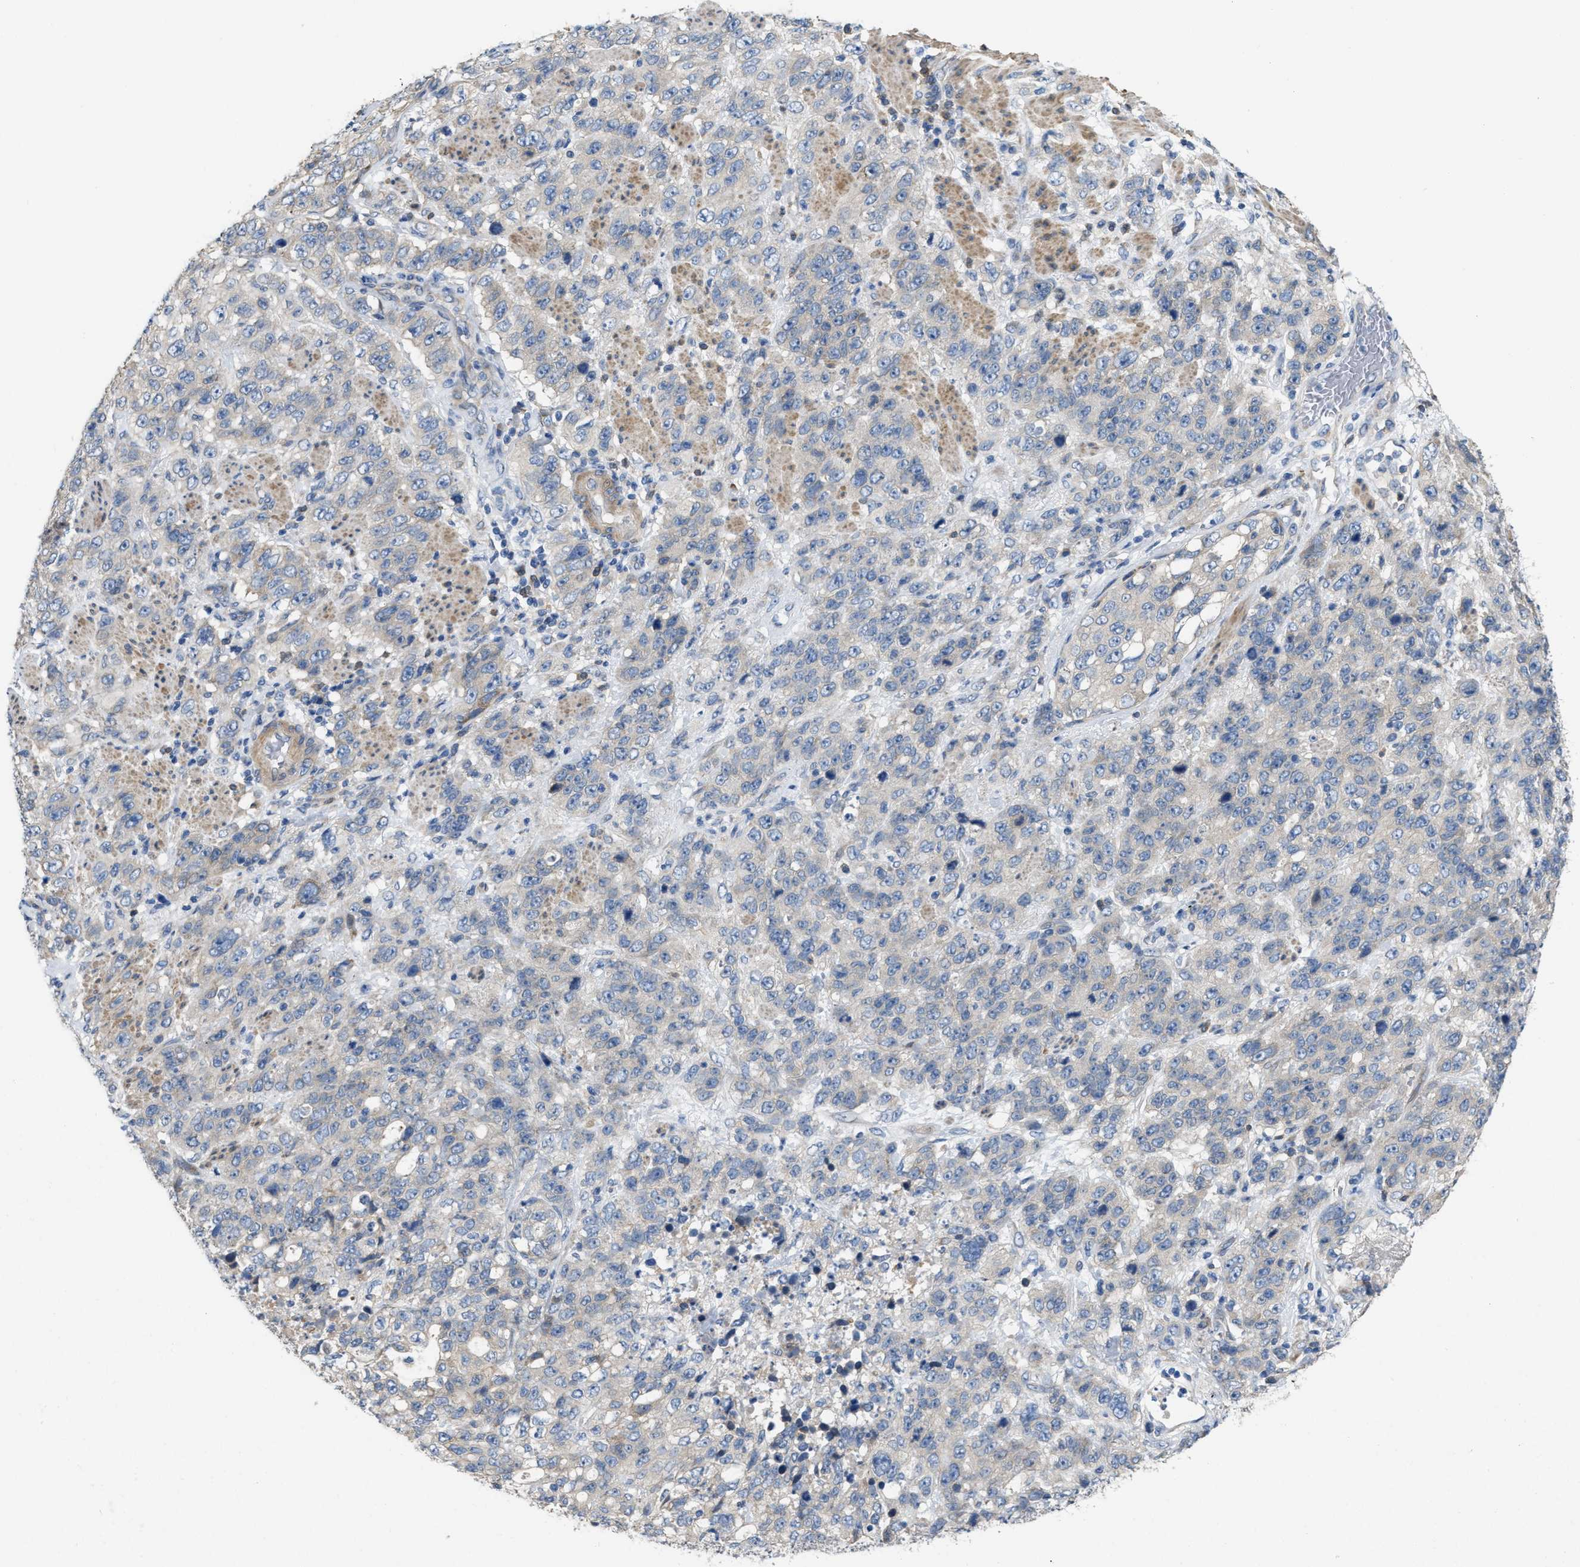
{"staining": {"intensity": "negative", "quantity": "none", "location": "none"}, "tissue": "stomach cancer", "cell_type": "Tumor cells", "image_type": "cancer", "snomed": [{"axis": "morphology", "description": "Adenocarcinoma, NOS"}, {"axis": "topography", "description": "Stomach"}], "caption": "High magnification brightfield microscopy of stomach cancer (adenocarcinoma) stained with DAB (brown) and counterstained with hematoxylin (blue): tumor cells show no significant staining. (IHC, brightfield microscopy, high magnification).", "gene": "DHX58", "patient": {"sex": "male", "age": 48}}